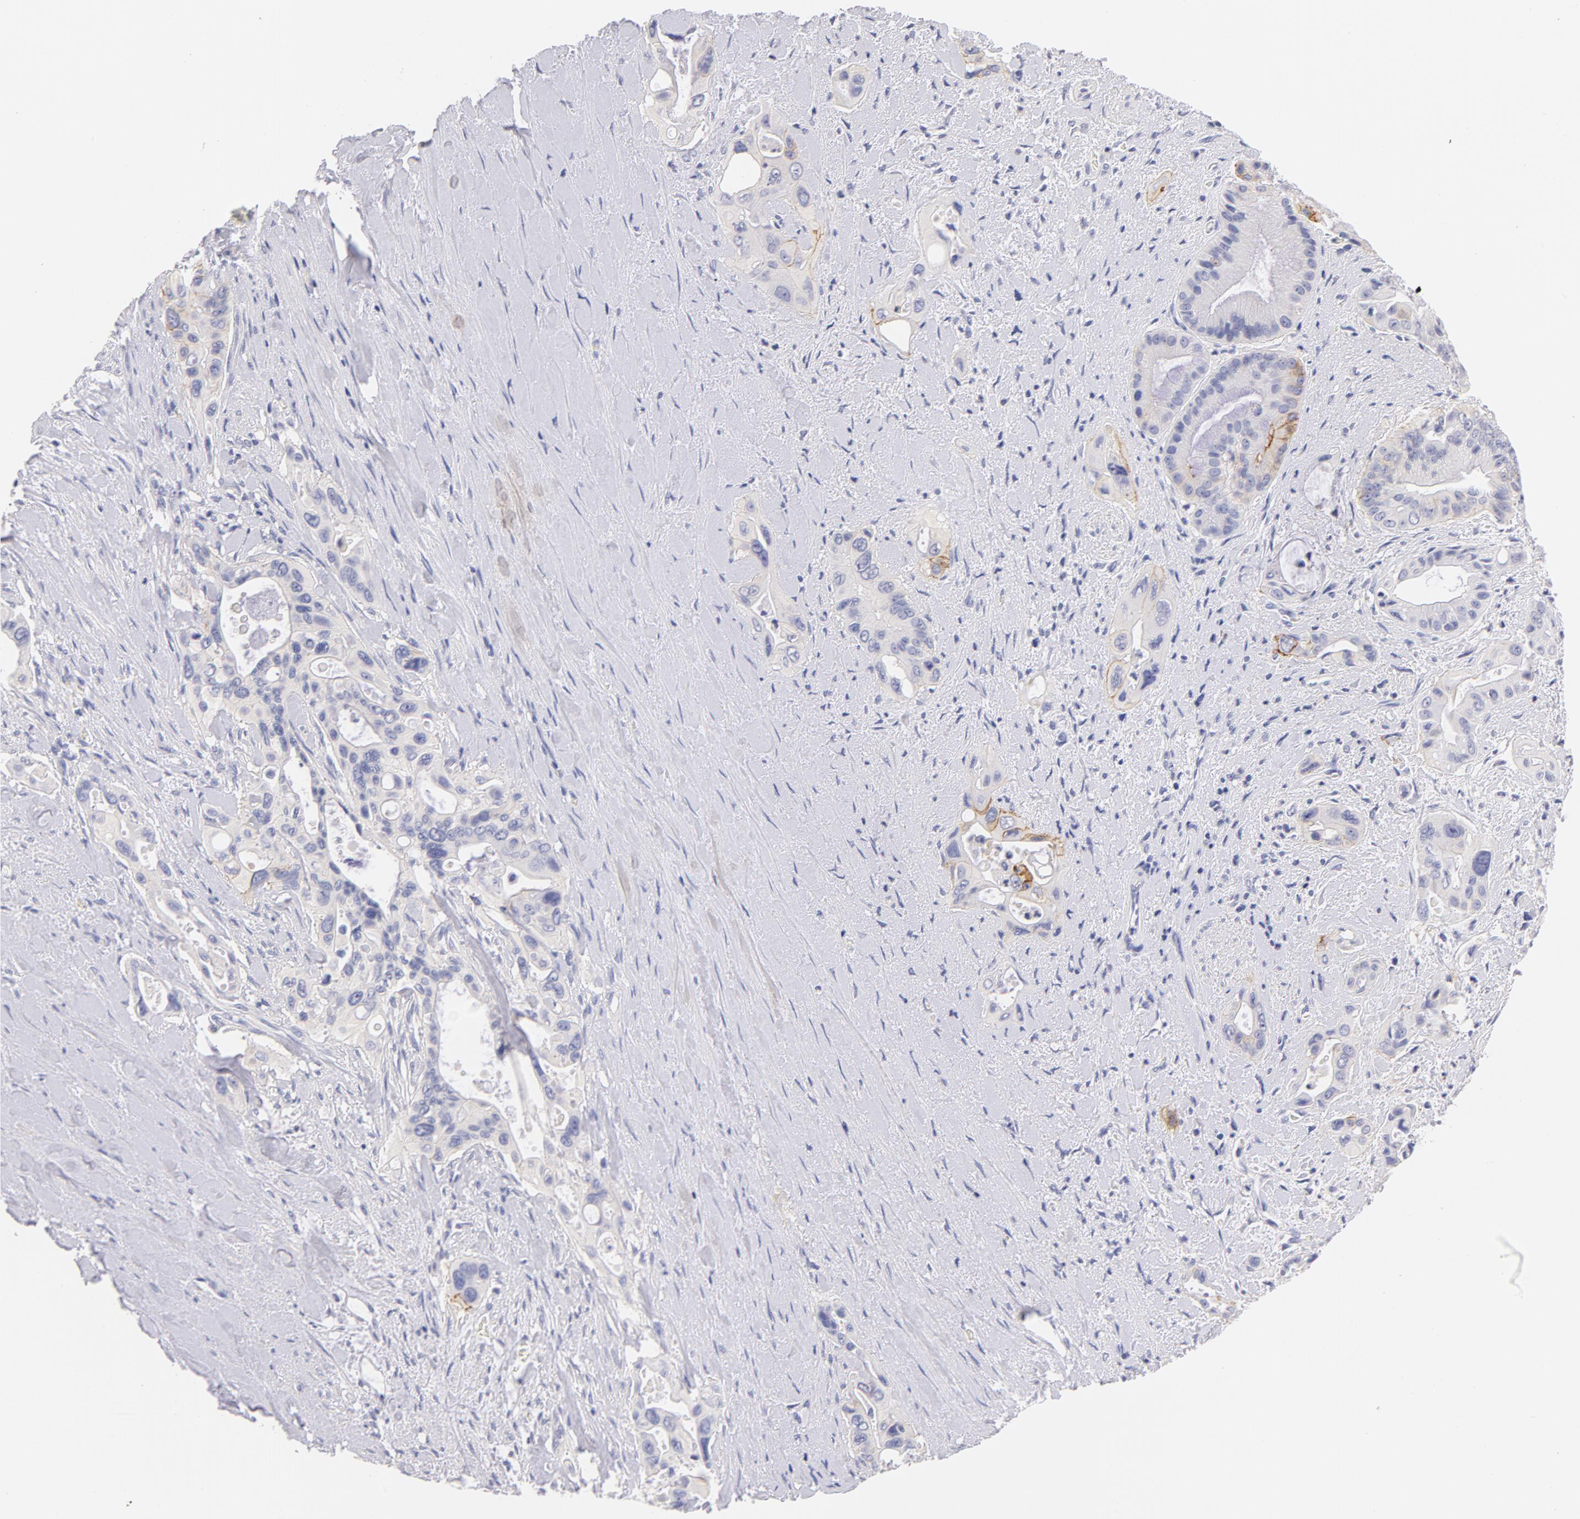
{"staining": {"intensity": "moderate", "quantity": "<25%", "location": "cytoplasmic/membranous"}, "tissue": "pancreatic cancer", "cell_type": "Tumor cells", "image_type": "cancer", "snomed": [{"axis": "morphology", "description": "Adenocarcinoma, NOS"}, {"axis": "topography", "description": "Pancreas"}], "caption": "Pancreatic cancer (adenocarcinoma) stained with a protein marker displays moderate staining in tumor cells.", "gene": "CD44", "patient": {"sex": "male", "age": 77}}